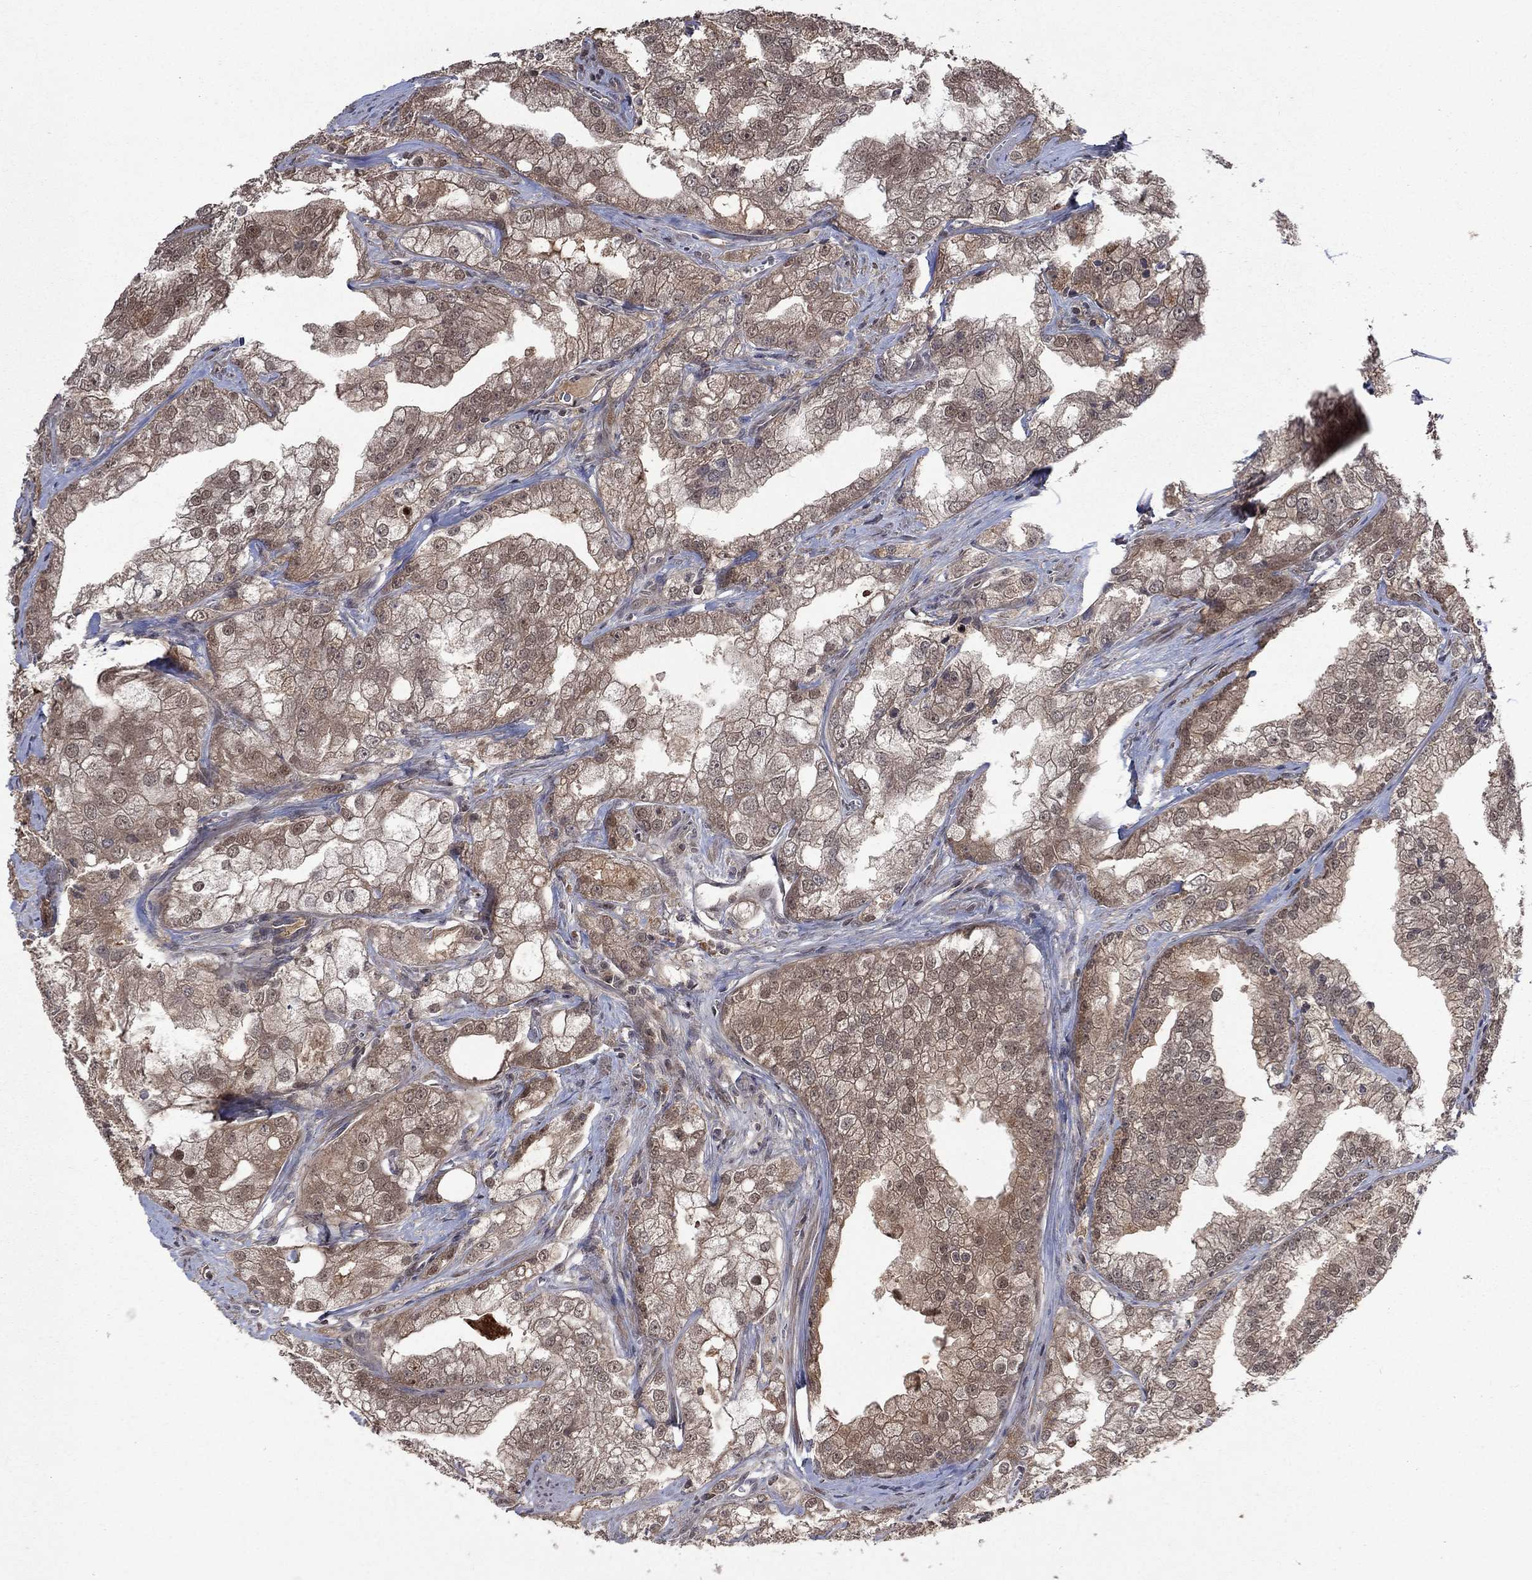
{"staining": {"intensity": "weak", "quantity": ">75%", "location": "cytoplasmic/membranous"}, "tissue": "prostate cancer", "cell_type": "Tumor cells", "image_type": "cancer", "snomed": [{"axis": "morphology", "description": "Adenocarcinoma, NOS"}, {"axis": "topography", "description": "Prostate"}], "caption": "Weak cytoplasmic/membranous positivity is appreciated in about >75% of tumor cells in prostate cancer (adenocarcinoma). (Brightfield microscopy of DAB IHC at high magnification).", "gene": "IAH1", "patient": {"sex": "male", "age": 70}}